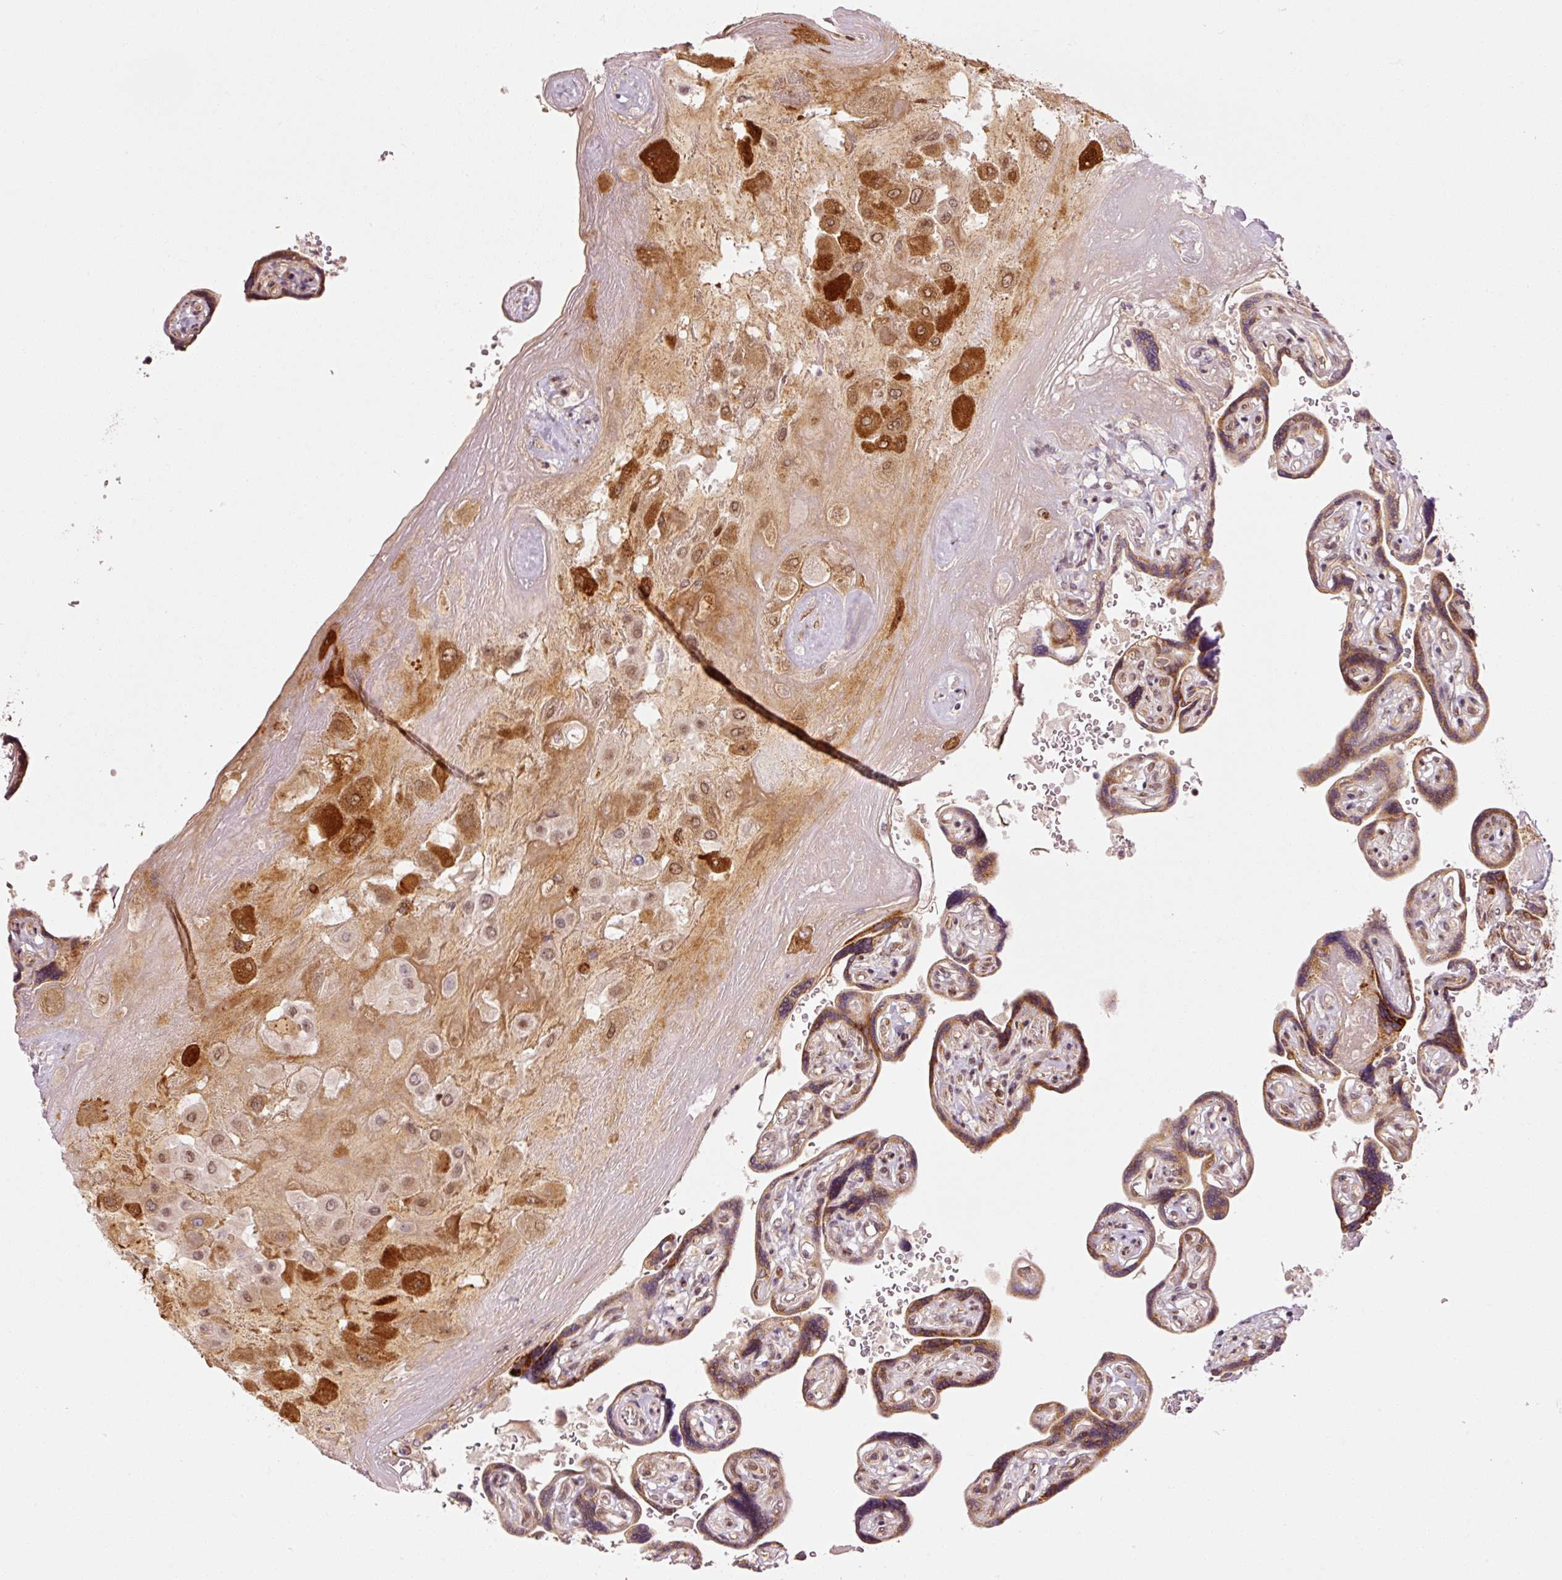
{"staining": {"intensity": "strong", "quantity": ">75%", "location": "cytoplasmic/membranous,nuclear"}, "tissue": "placenta", "cell_type": "Decidual cells", "image_type": "normal", "snomed": [{"axis": "morphology", "description": "Normal tissue, NOS"}, {"axis": "topography", "description": "Placenta"}], "caption": "Immunohistochemistry (IHC) micrograph of unremarkable placenta: human placenta stained using IHC reveals high levels of strong protein expression localized specifically in the cytoplasmic/membranous,nuclear of decidual cells, appearing as a cytoplasmic/membranous,nuclear brown color.", "gene": "ANKRD20A1", "patient": {"sex": "female", "age": 32}}